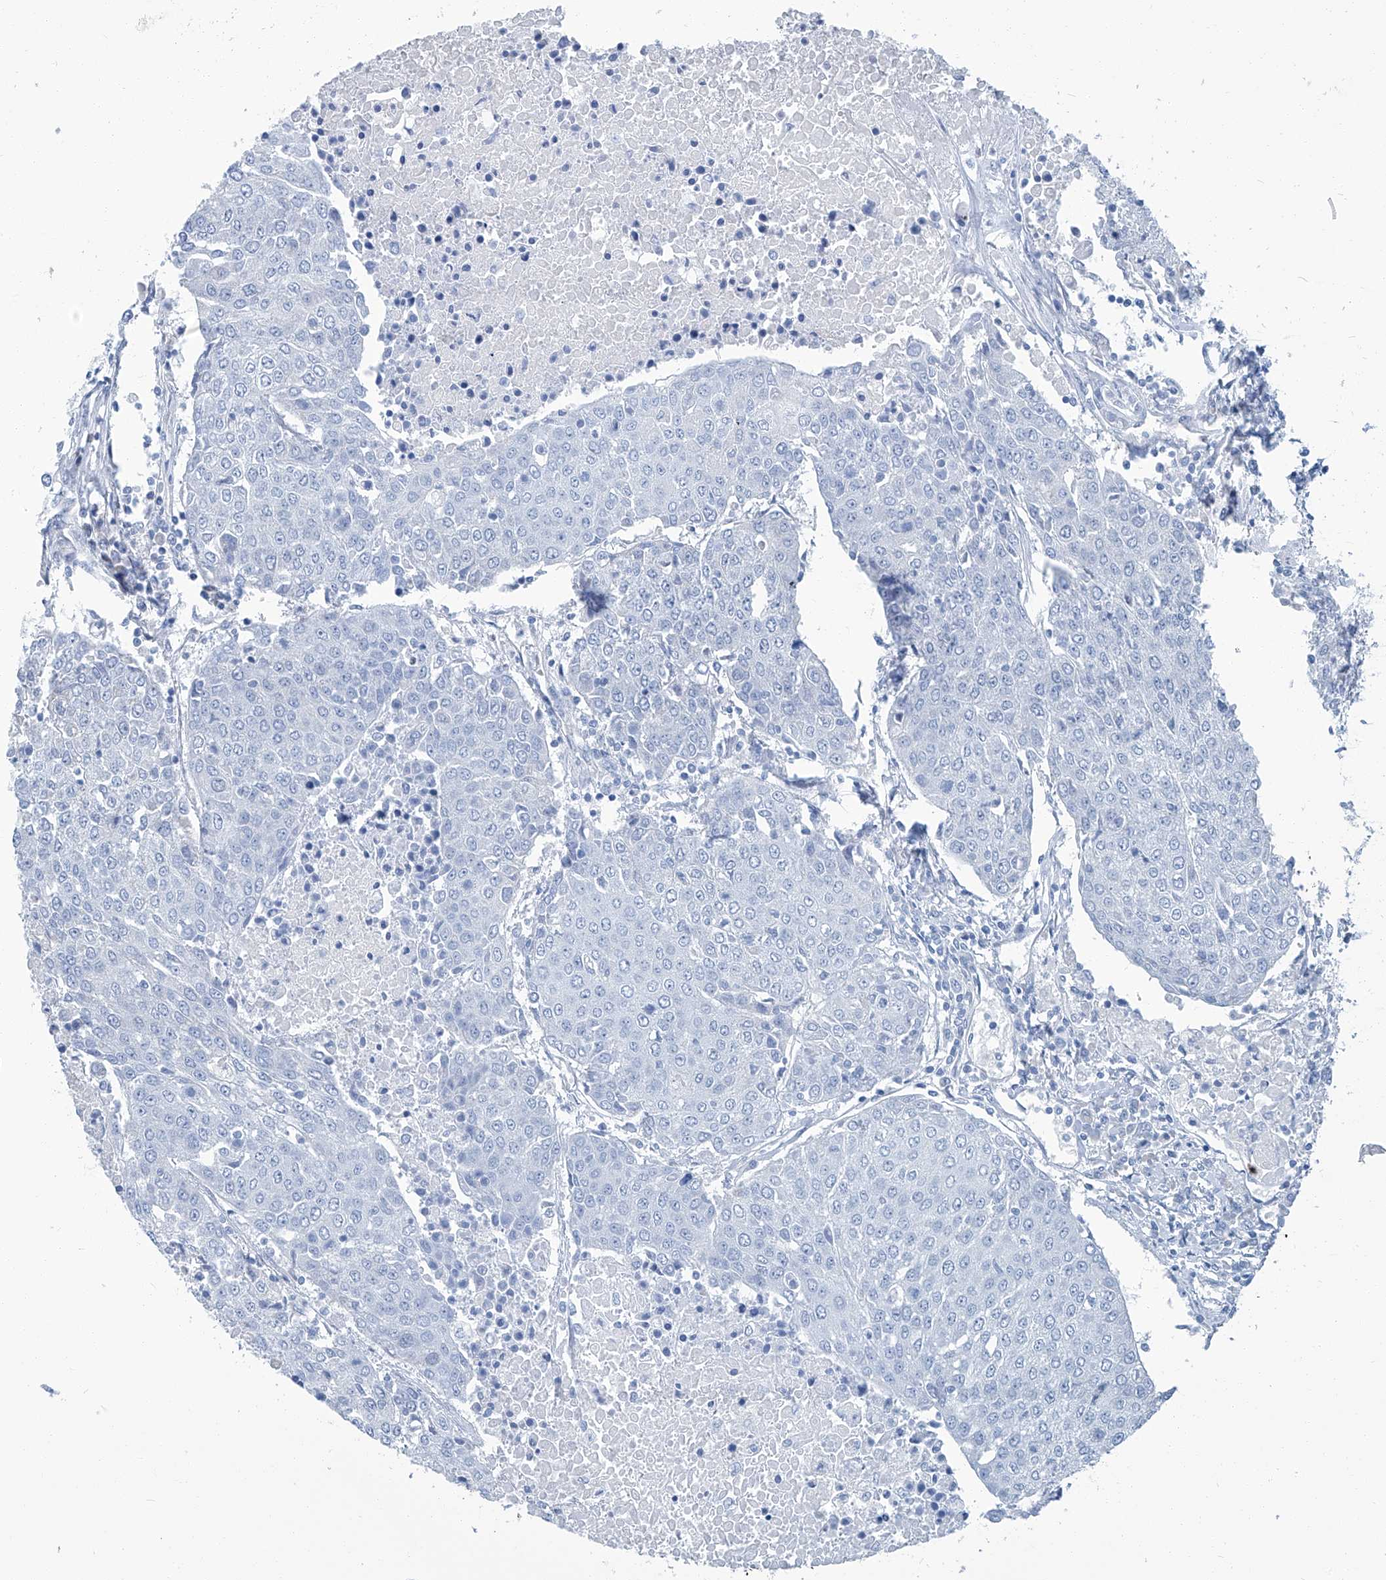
{"staining": {"intensity": "negative", "quantity": "none", "location": "none"}, "tissue": "urothelial cancer", "cell_type": "Tumor cells", "image_type": "cancer", "snomed": [{"axis": "morphology", "description": "Urothelial carcinoma, High grade"}, {"axis": "topography", "description": "Urinary bladder"}], "caption": "Micrograph shows no significant protein expression in tumor cells of urothelial cancer.", "gene": "PFKL", "patient": {"sex": "female", "age": 85}}